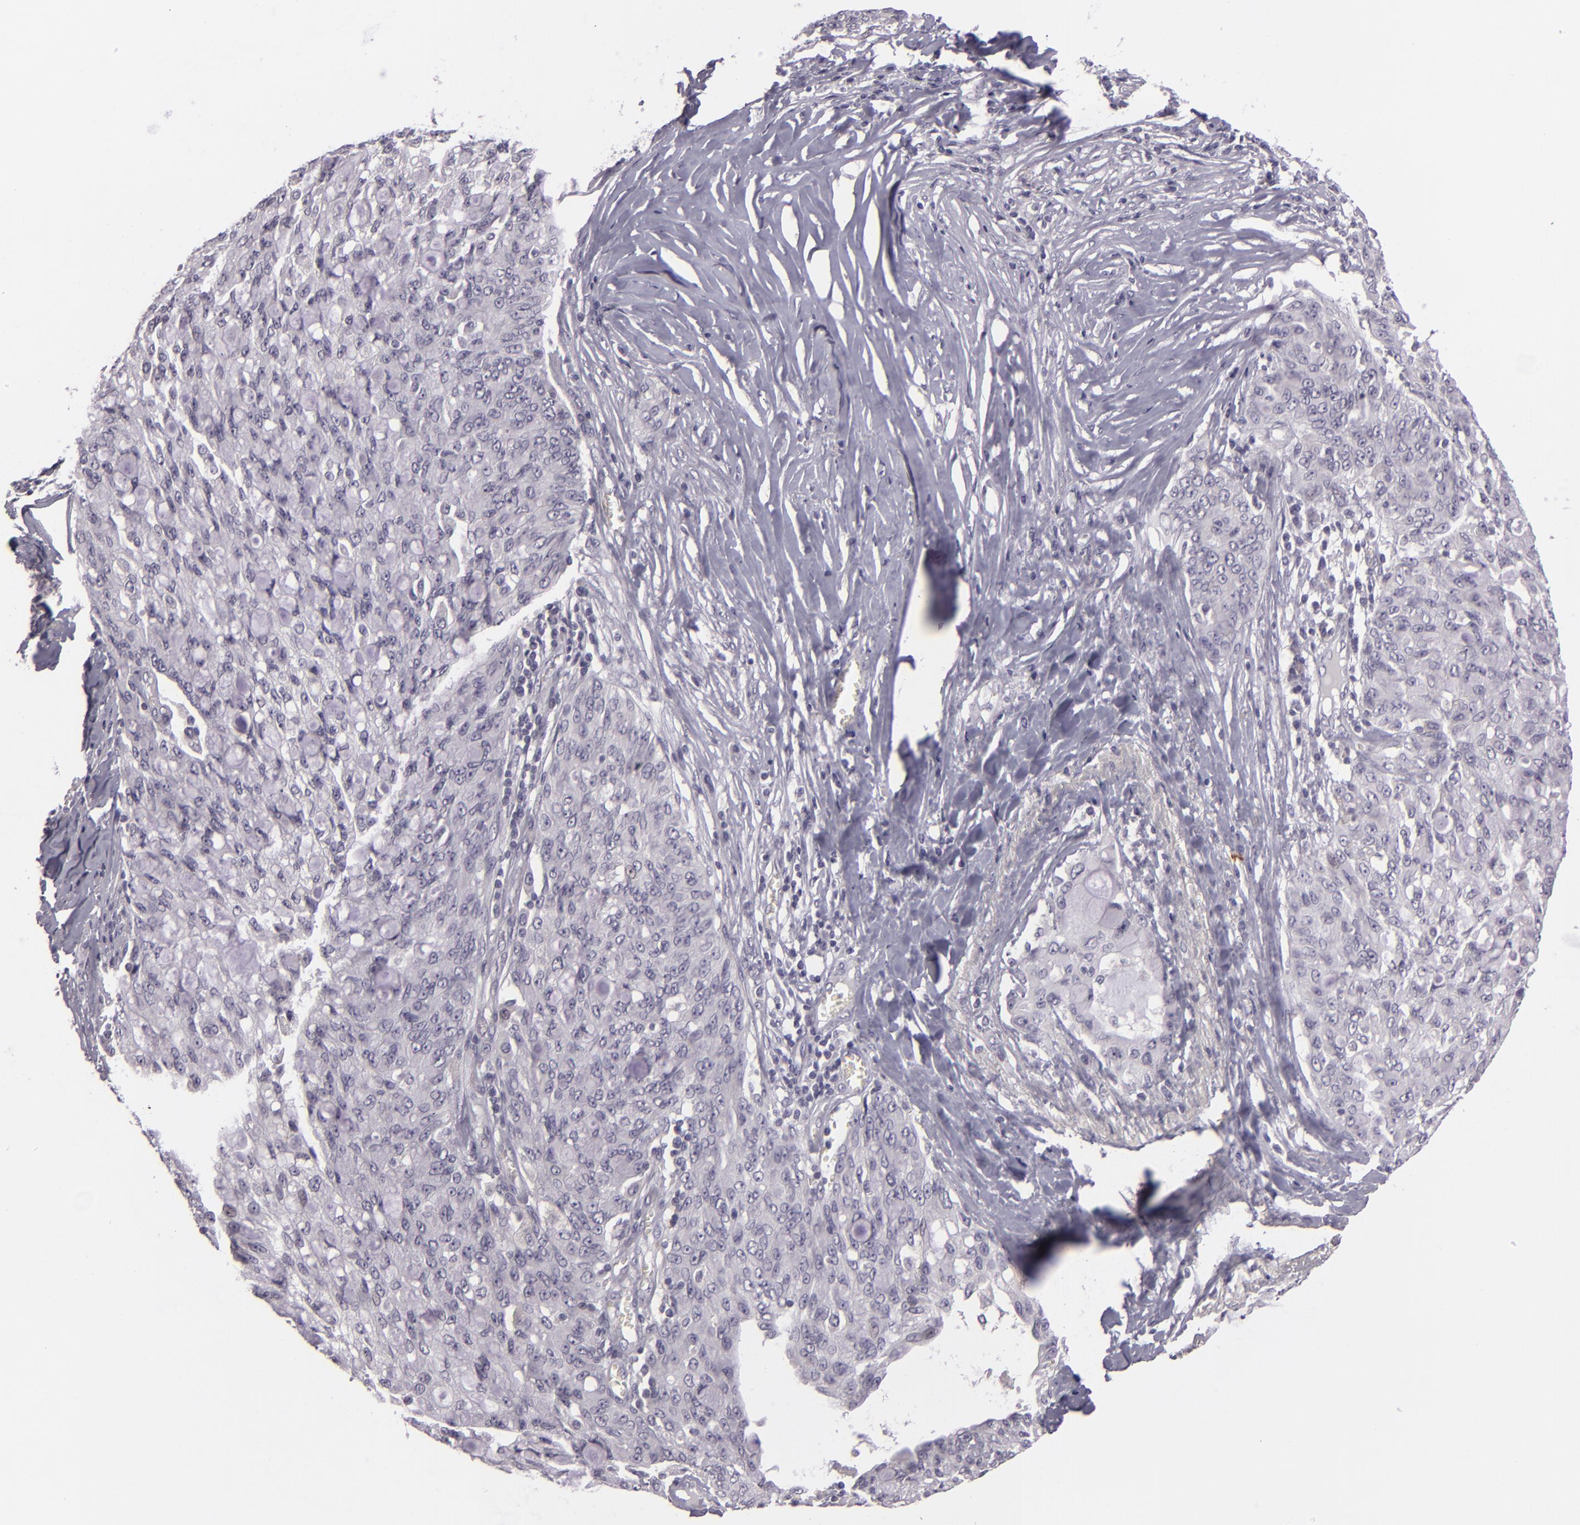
{"staining": {"intensity": "negative", "quantity": "none", "location": "none"}, "tissue": "lung cancer", "cell_type": "Tumor cells", "image_type": "cancer", "snomed": [{"axis": "morphology", "description": "Adenocarcinoma, NOS"}, {"axis": "topography", "description": "Lung"}], "caption": "This is an IHC image of lung cancer (adenocarcinoma). There is no positivity in tumor cells.", "gene": "EGFL6", "patient": {"sex": "female", "age": 44}}